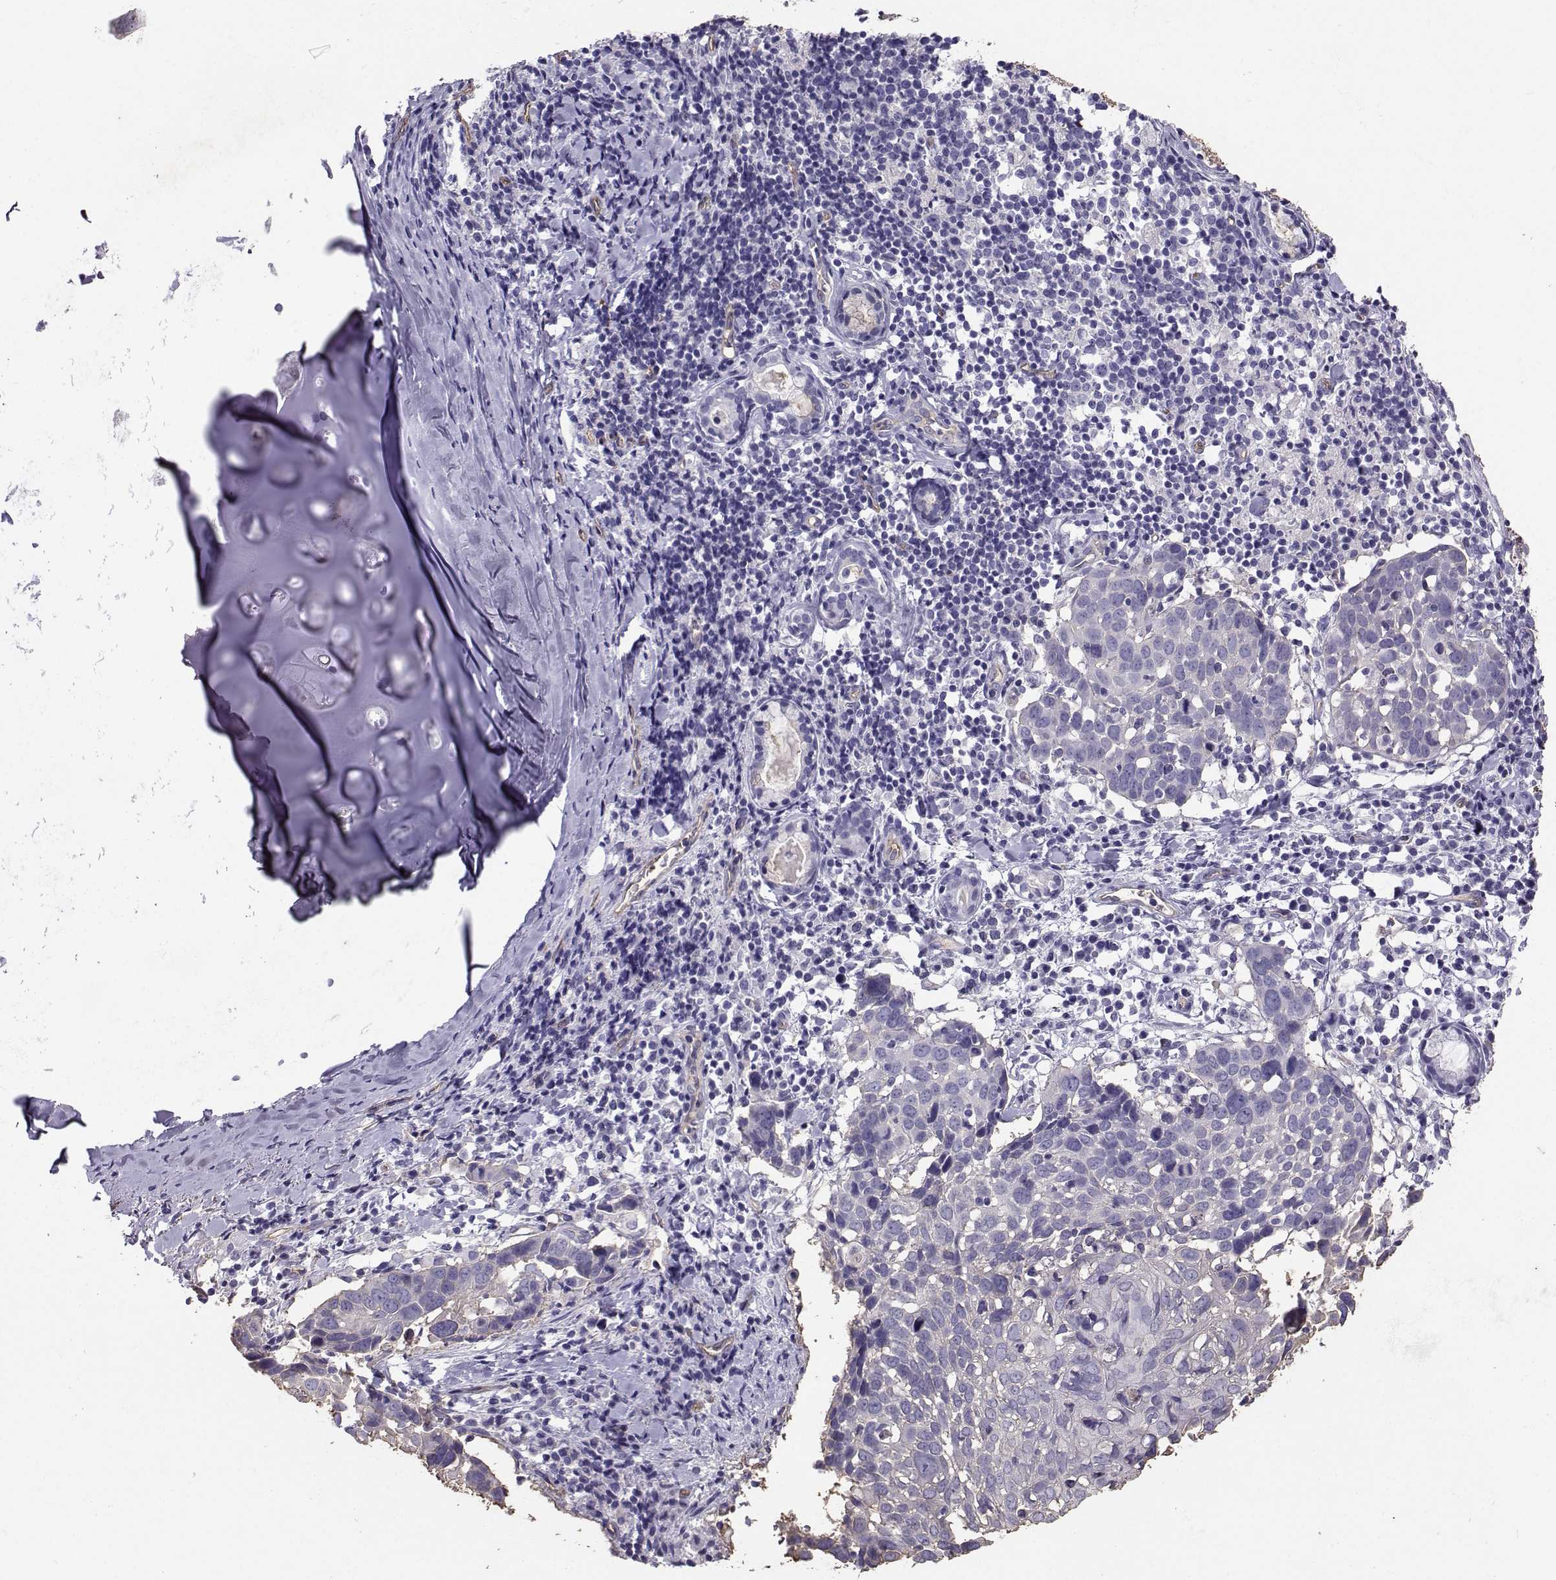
{"staining": {"intensity": "weak", "quantity": ">75%", "location": "cytoplasmic/membranous"}, "tissue": "lung cancer", "cell_type": "Tumor cells", "image_type": "cancer", "snomed": [{"axis": "morphology", "description": "Squamous cell carcinoma, NOS"}, {"axis": "topography", "description": "Lung"}], "caption": "Human squamous cell carcinoma (lung) stained with a protein marker displays weak staining in tumor cells.", "gene": "CLUL1", "patient": {"sex": "male", "age": 57}}